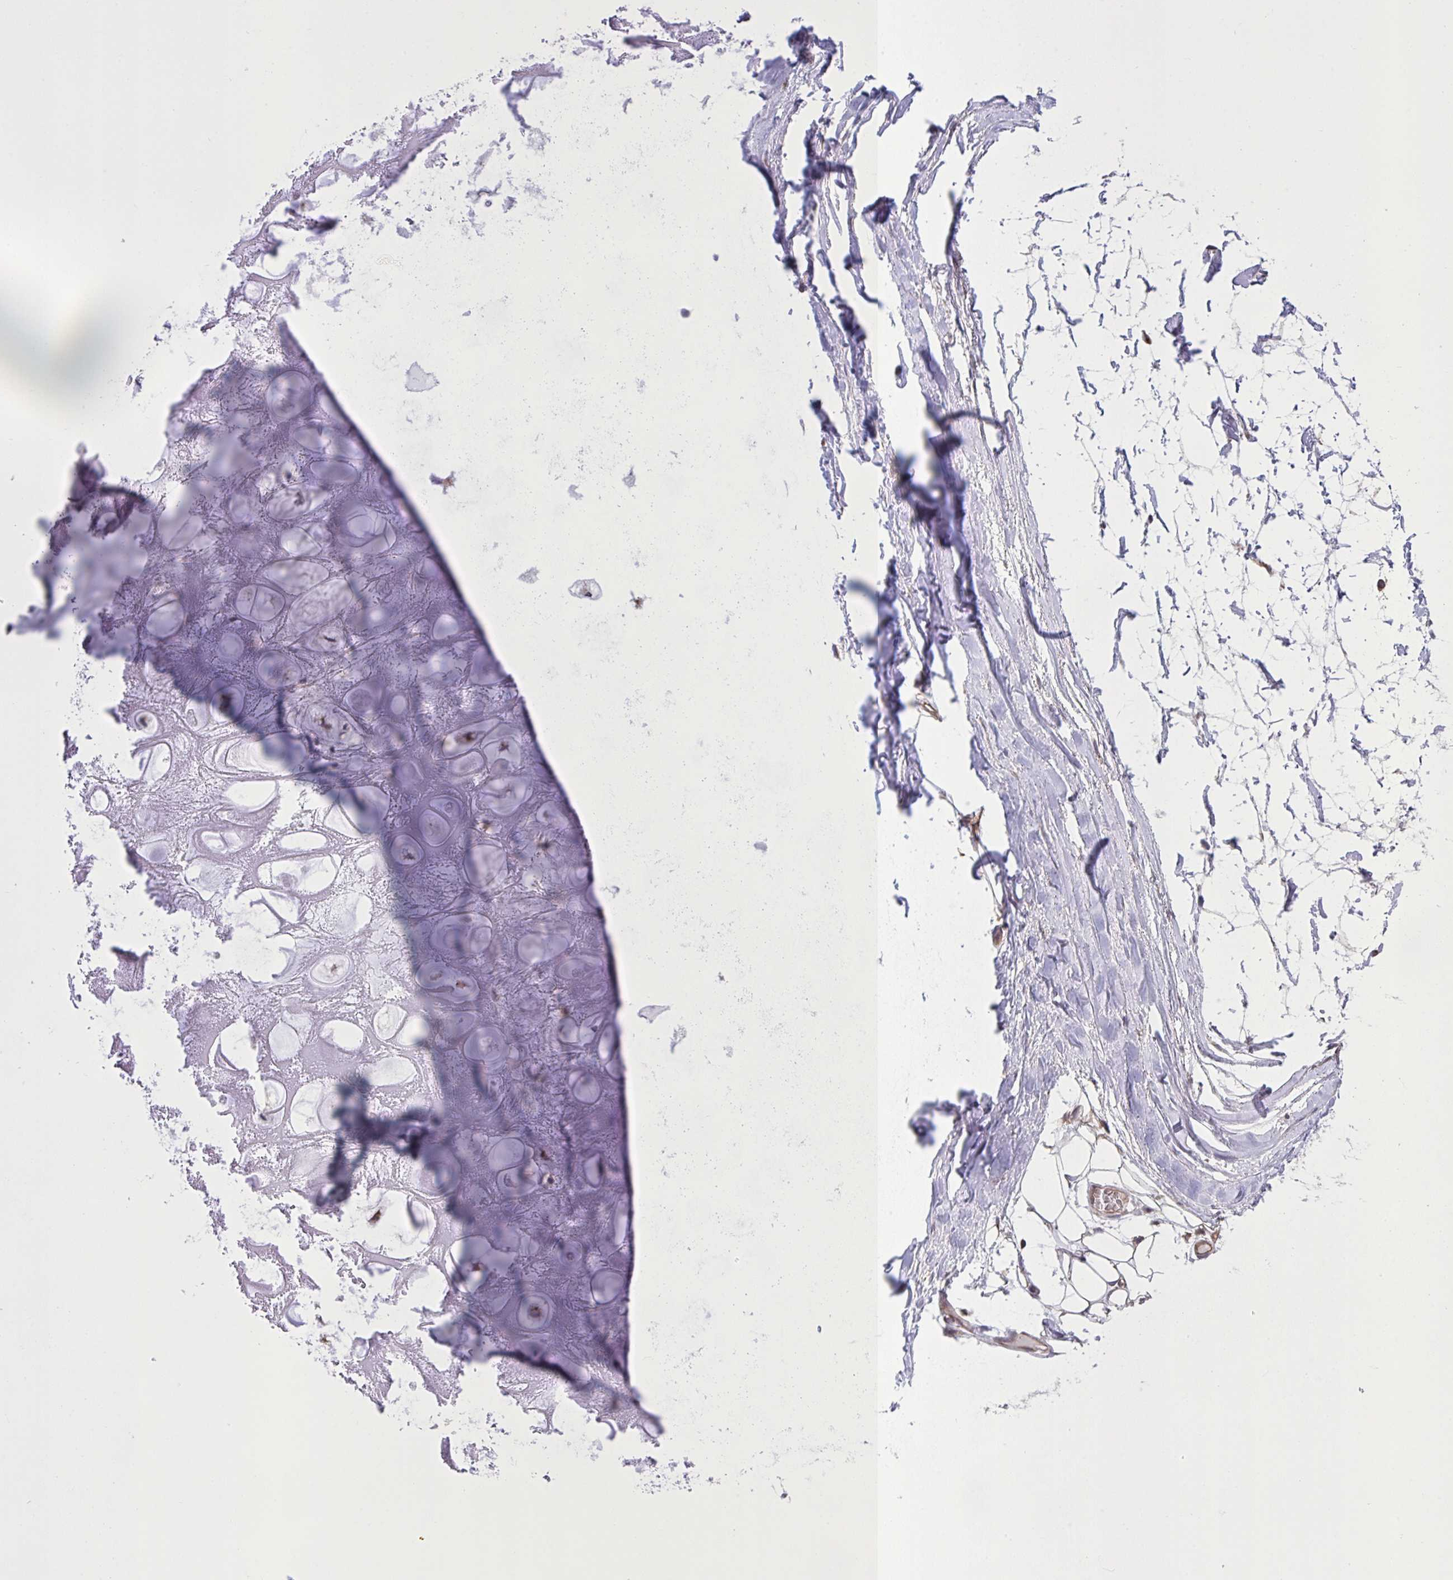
{"staining": {"intensity": "negative", "quantity": "none", "location": "none"}, "tissue": "adipose tissue", "cell_type": "Adipocytes", "image_type": "normal", "snomed": [{"axis": "morphology", "description": "Normal tissue, NOS"}, {"axis": "topography", "description": "Lymph node"}, {"axis": "topography", "description": "Cartilage tissue"}, {"axis": "topography", "description": "Nasopharynx"}], "caption": "This is a photomicrograph of IHC staining of unremarkable adipose tissue, which shows no staining in adipocytes.", "gene": "MRGPRX2", "patient": {"sex": "male", "age": 63}}